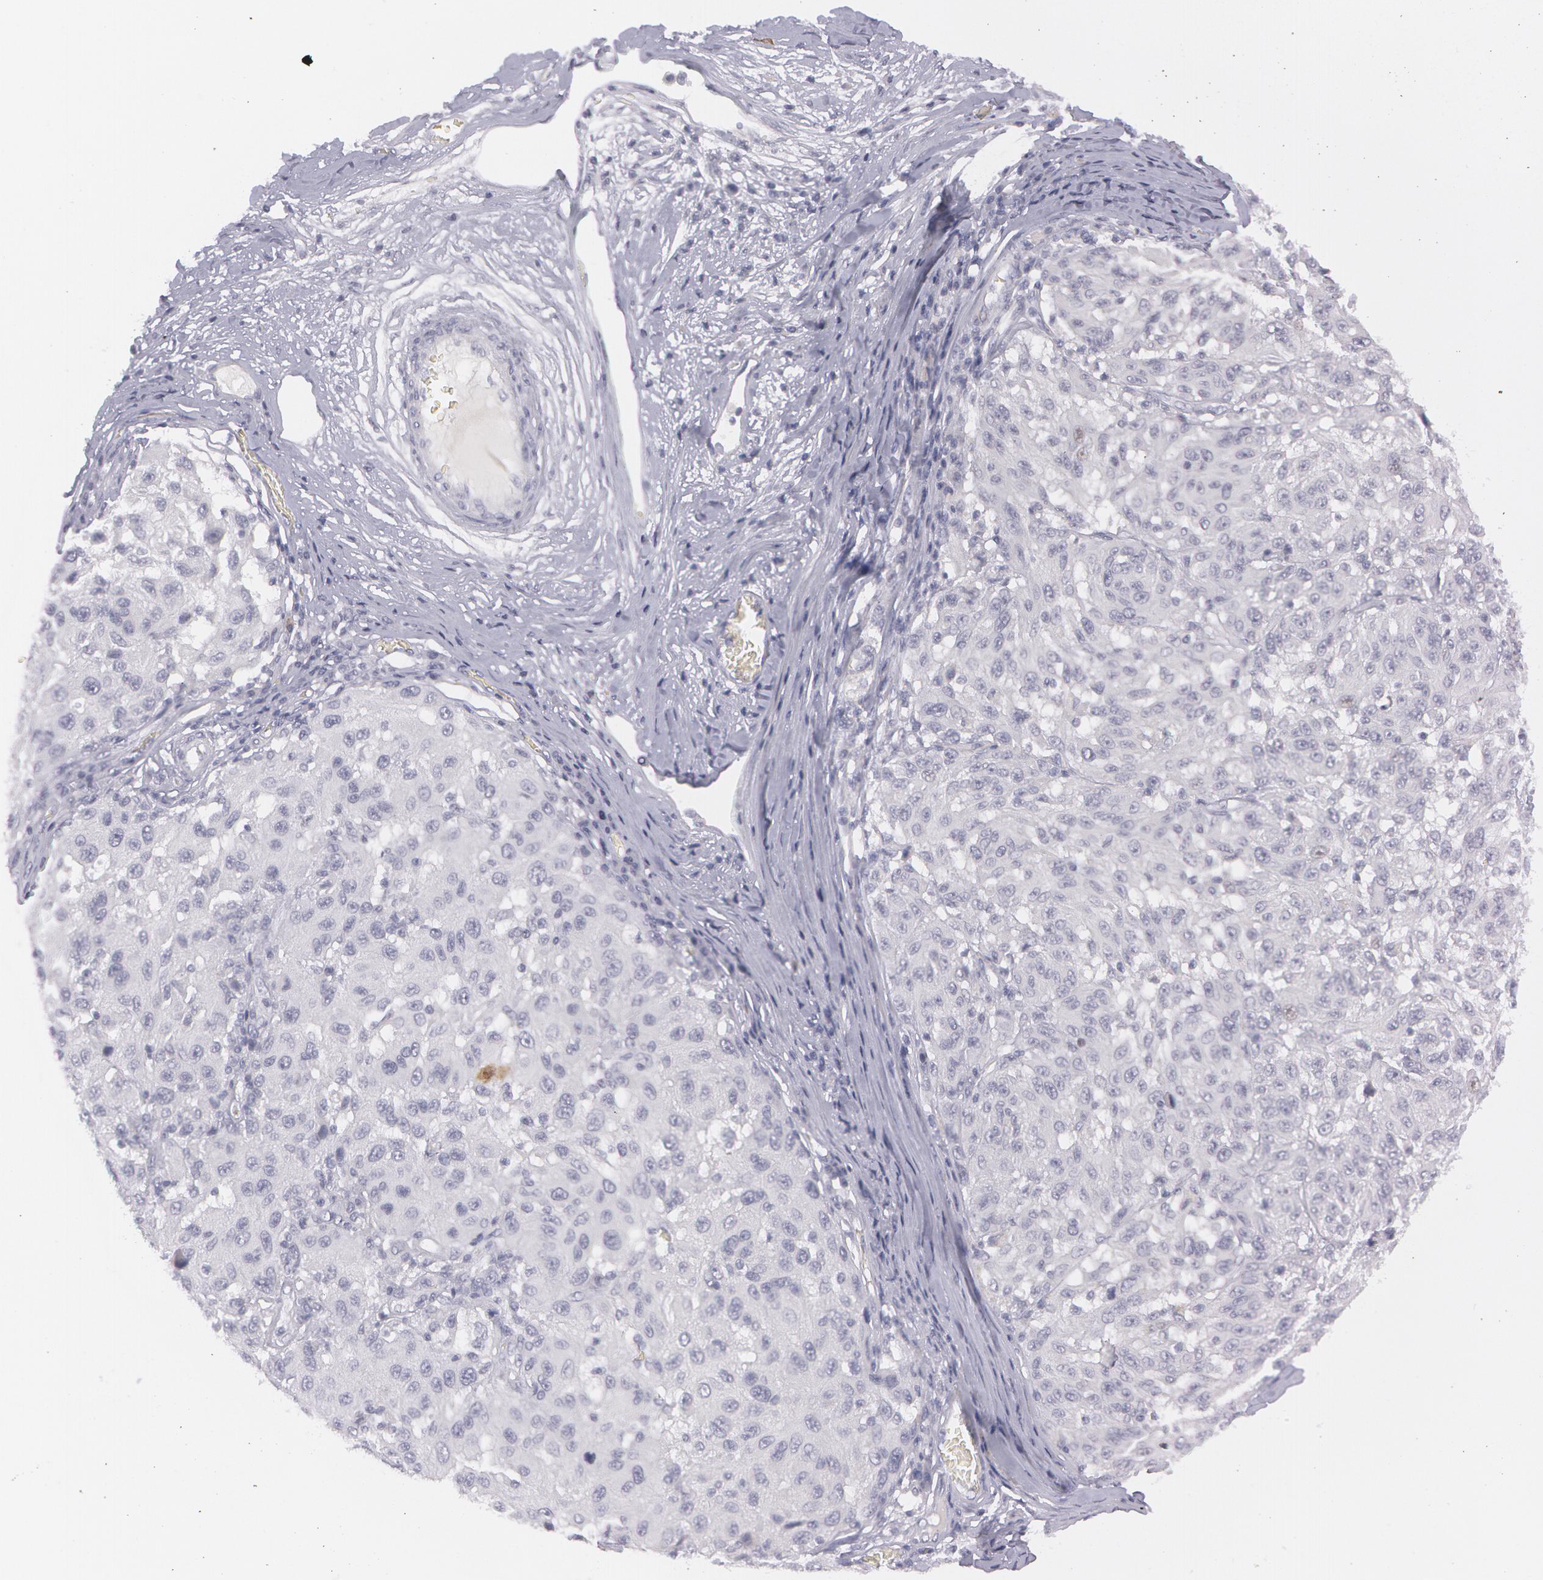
{"staining": {"intensity": "negative", "quantity": "none", "location": "none"}, "tissue": "melanoma", "cell_type": "Tumor cells", "image_type": "cancer", "snomed": [{"axis": "morphology", "description": "Malignant melanoma, NOS"}, {"axis": "topography", "description": "Skin"}], "caption": "Malignant melanoma stained for a protein using IHC demonstrates no positivity tumor cells.", "gene": "IL1RN", "patient": {"sex": "female", "age": 77}}